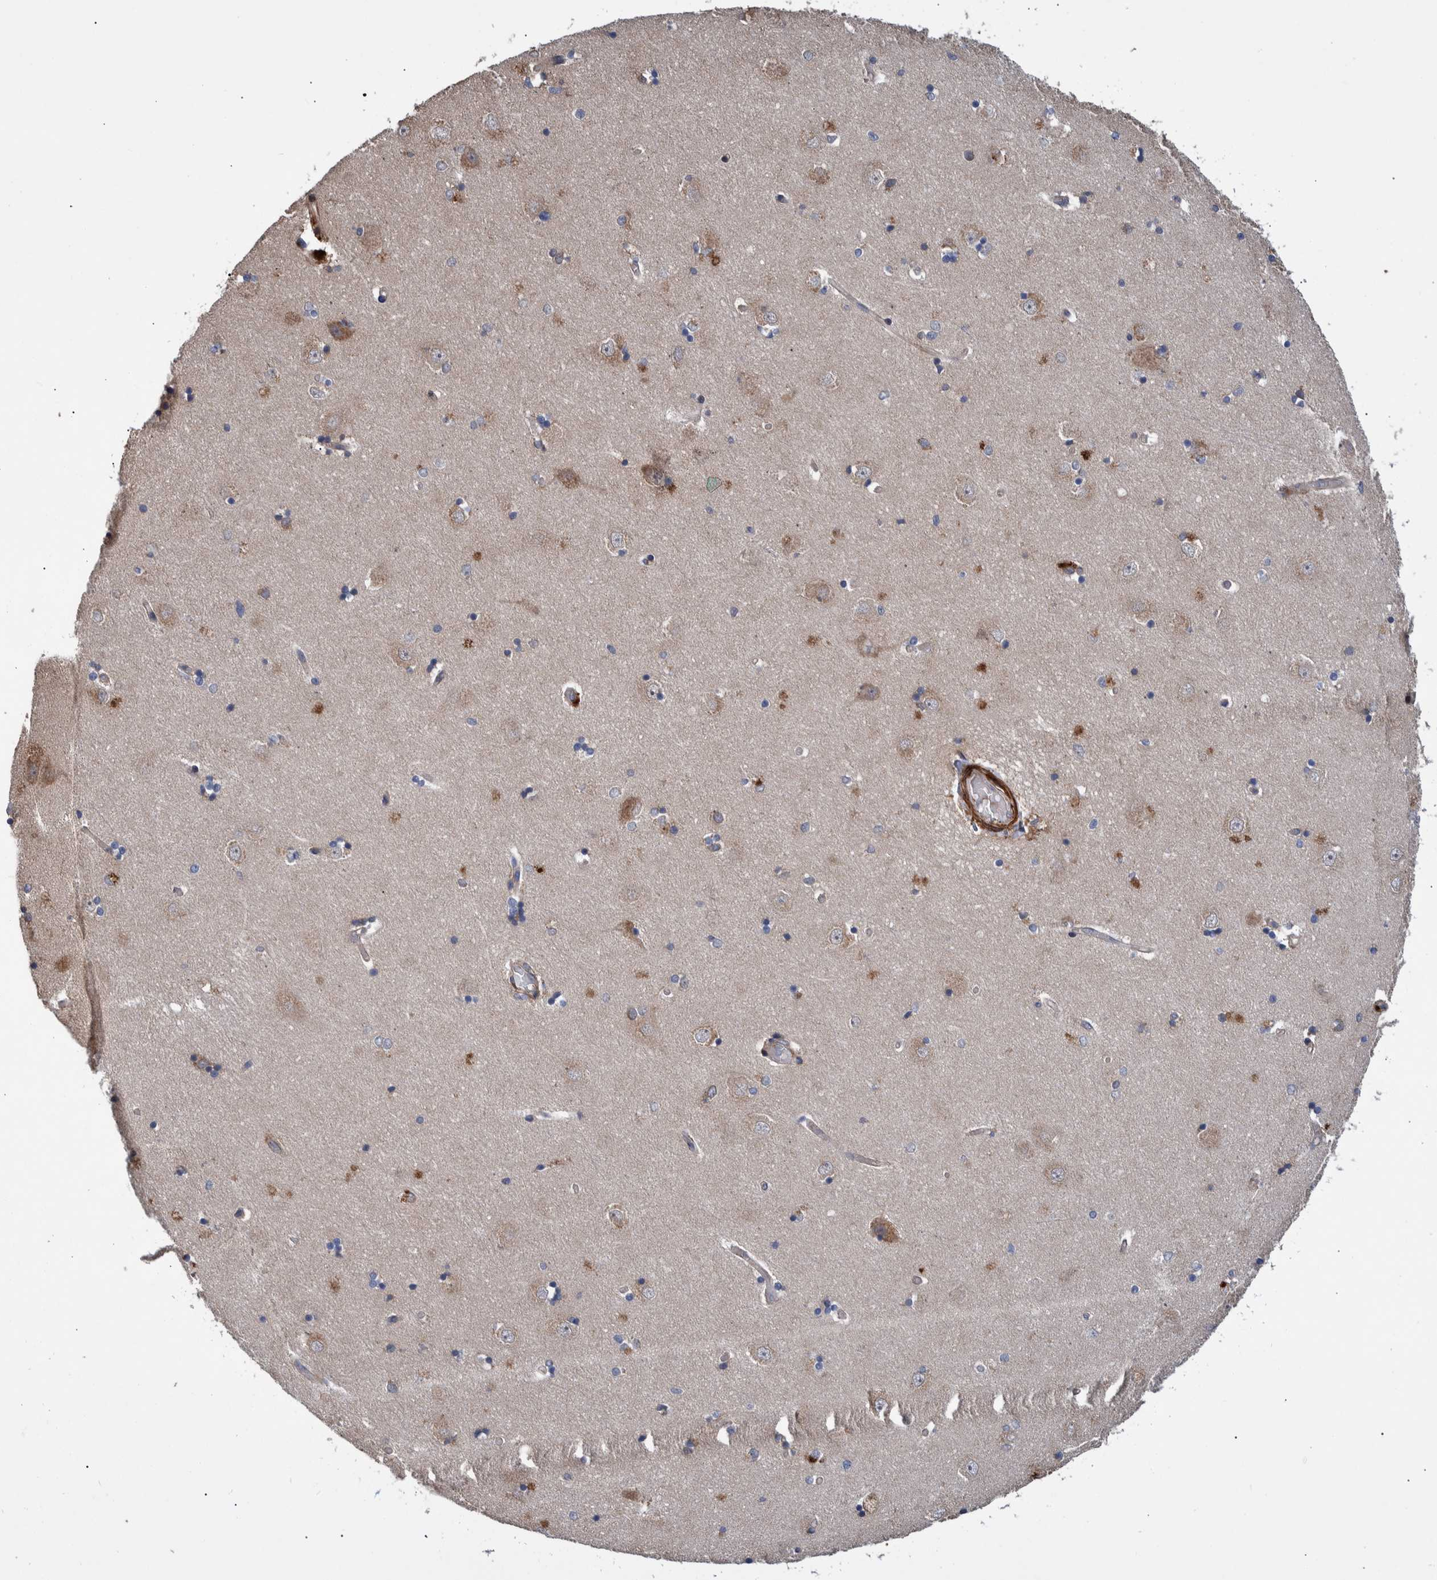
{"staining": {"intensity": "negative", "quantity": "none", "location": "none"}, "tissue": "hippocampus", "cell_type": "Glial cells", "image_type": "normal", "snomed": [{"axis": "morphology", "description": "Normal tissue, NOS"}, {"axis": "topography", "description": "Hippocampus"}], "caption": "High power microscopy image of an IHC histopathology image of benign hippocampus, revealing no significant positivity in glial cells.", "gene": "B3GNTL1", "patient": {"sex": "male", "age": 45}}